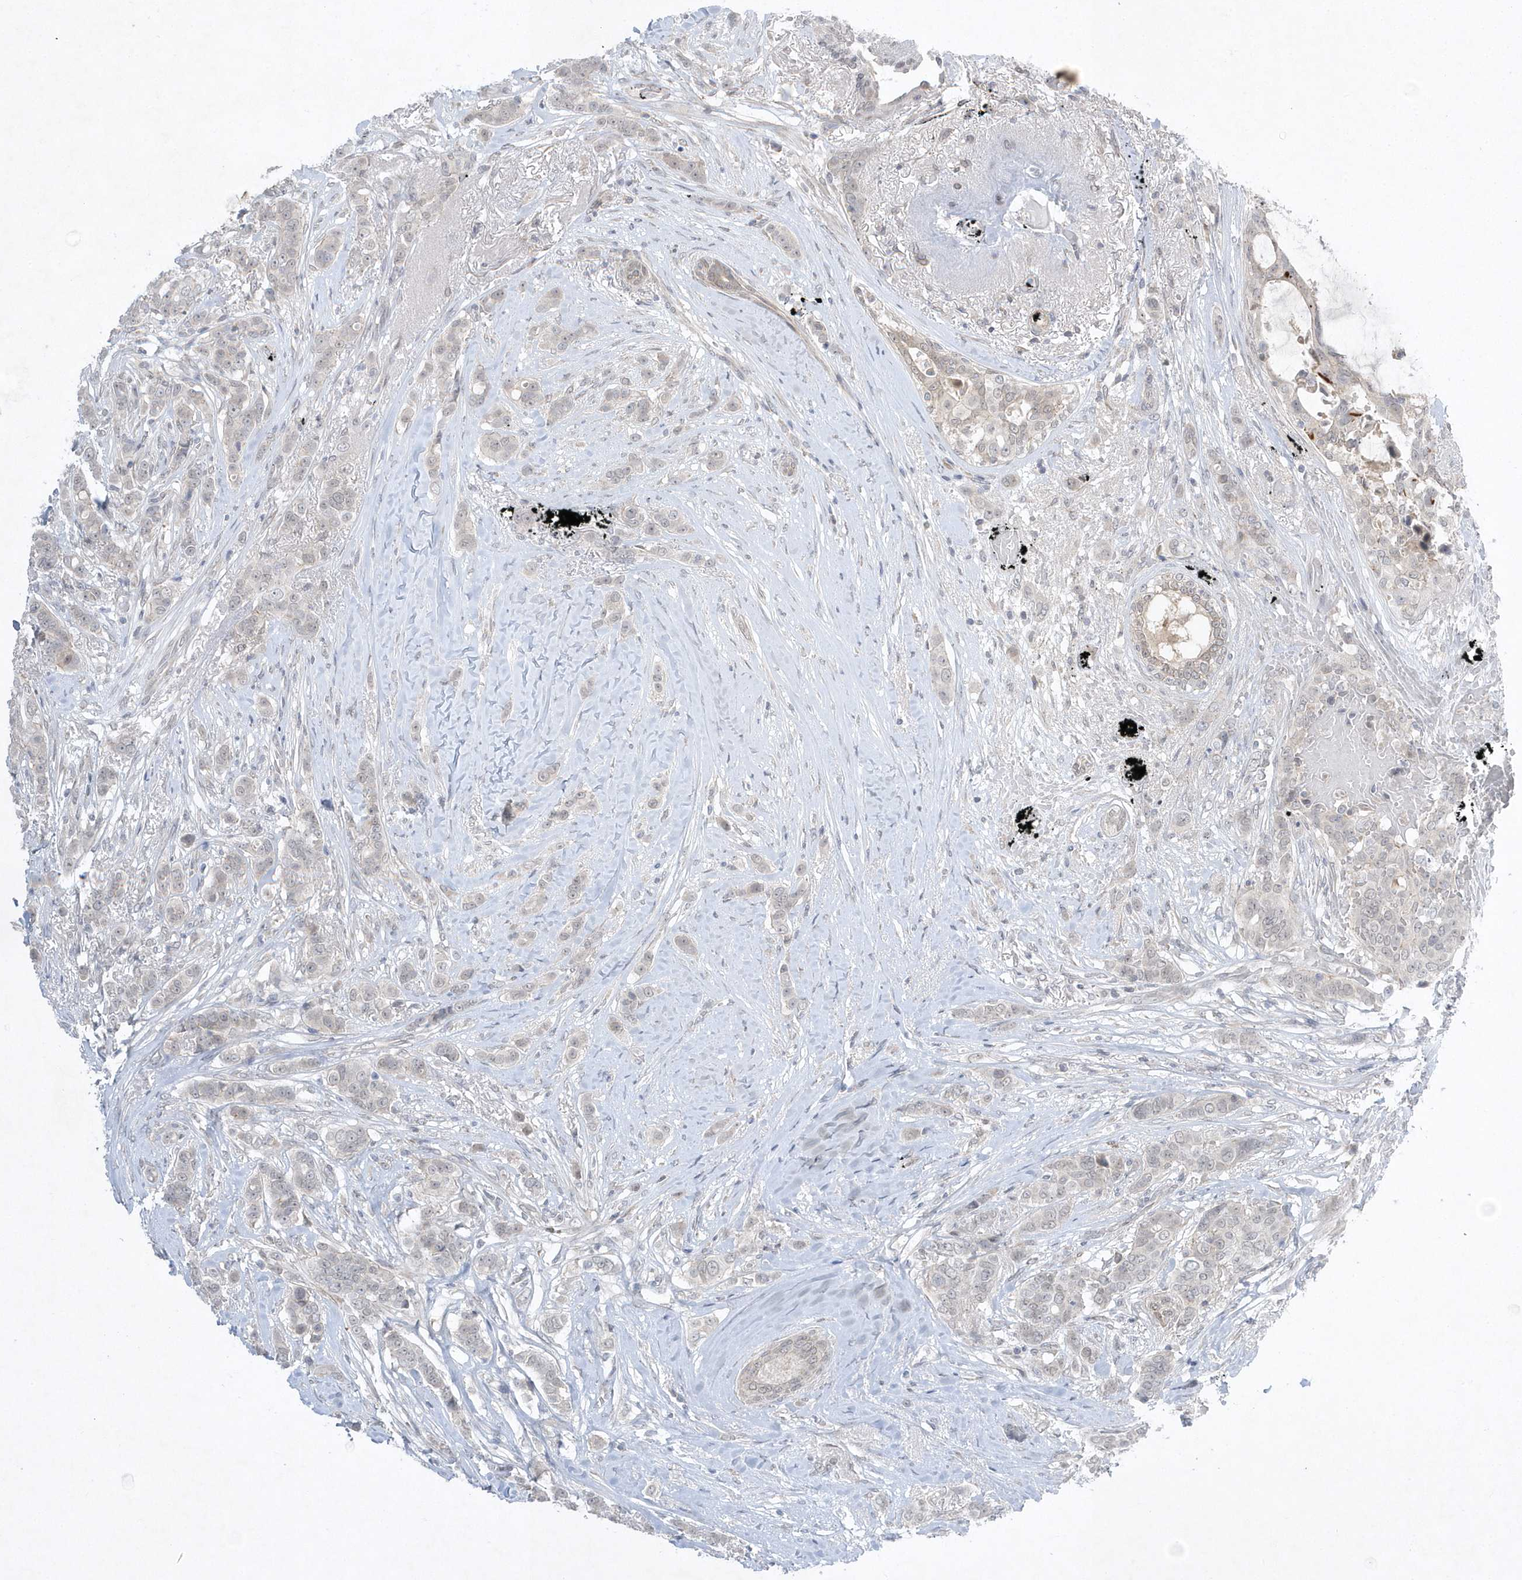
{"staining": {"intensity": "negative", "quantity": "none", "location": "none"}, "tissue": "breast cancer", "cell_type": "Tumor cells", "image_type": "cancer", "snomed": [{"axis": "morphology", "description": "Lobular carcinoma"}, {"axis": "topography", "description": "Breast"}], "caption": "Micrograph shows no significant protein expression in tumor cells of breast lobular carcinoma.", "gene": "ZC3H12D", "patient": {"sex": "female", "age": 51}}